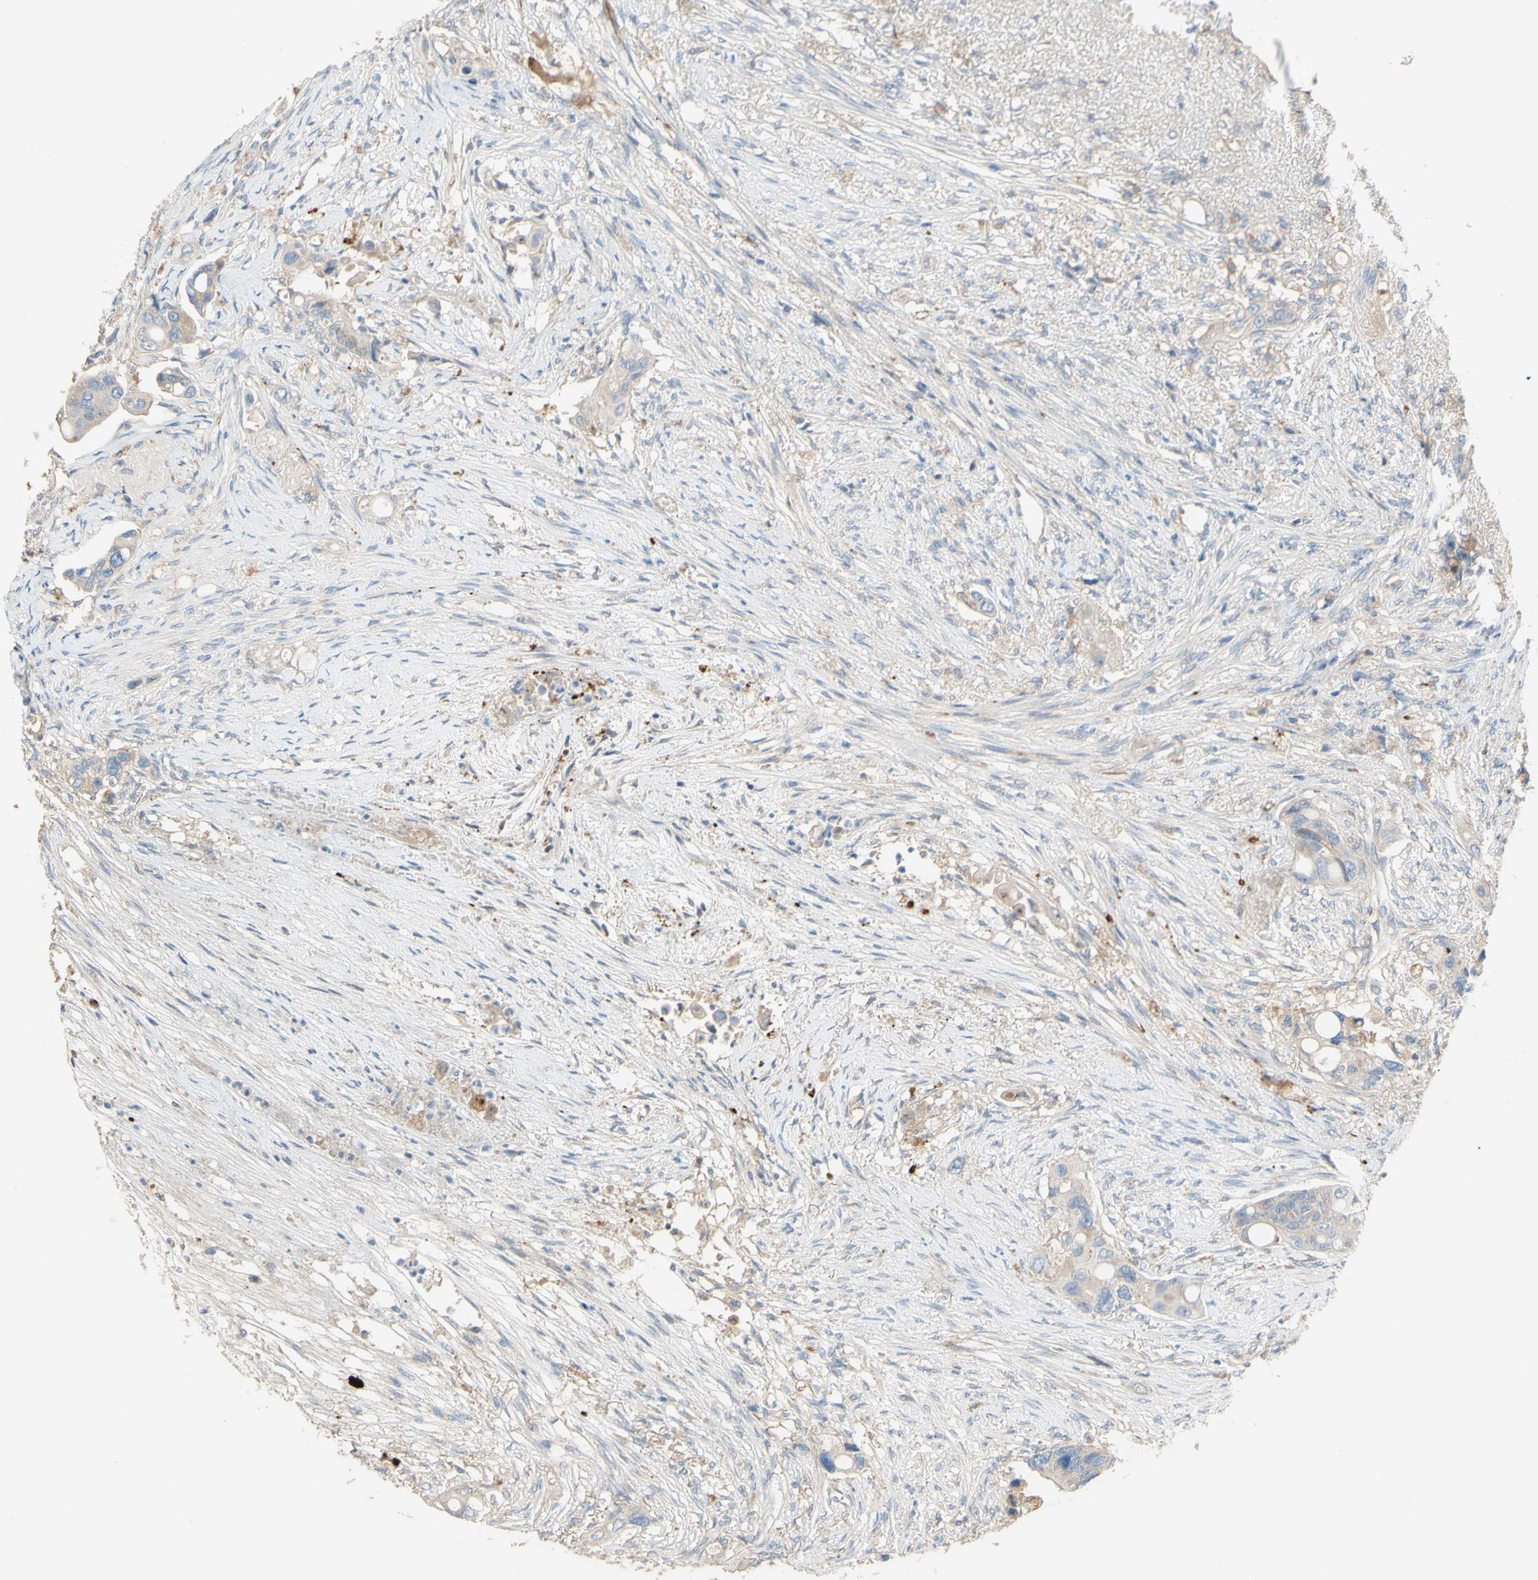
{"staining": {"intensity": "negative", "quantity": "none", "location": "none"}, "tissue": "colorectal cancer", "cell_type": "Tumor cells", "image_type": "cancer", "snomed": [{"axis": "morphology", "description": "Adenocarcinoma, NOS"}, {"axis": "topography", "description": "Colon"}], "caption": "Immunohistochemistry (IHC) of colorectal cancer (adenocarcinoma) shows no positivity in tumor cells. (Brightfield microscopy of DAB immunohistochemistry (IHC) at high magnification).", "gene": "DKK3", "patient": {"sex": "female", "age": 57}}